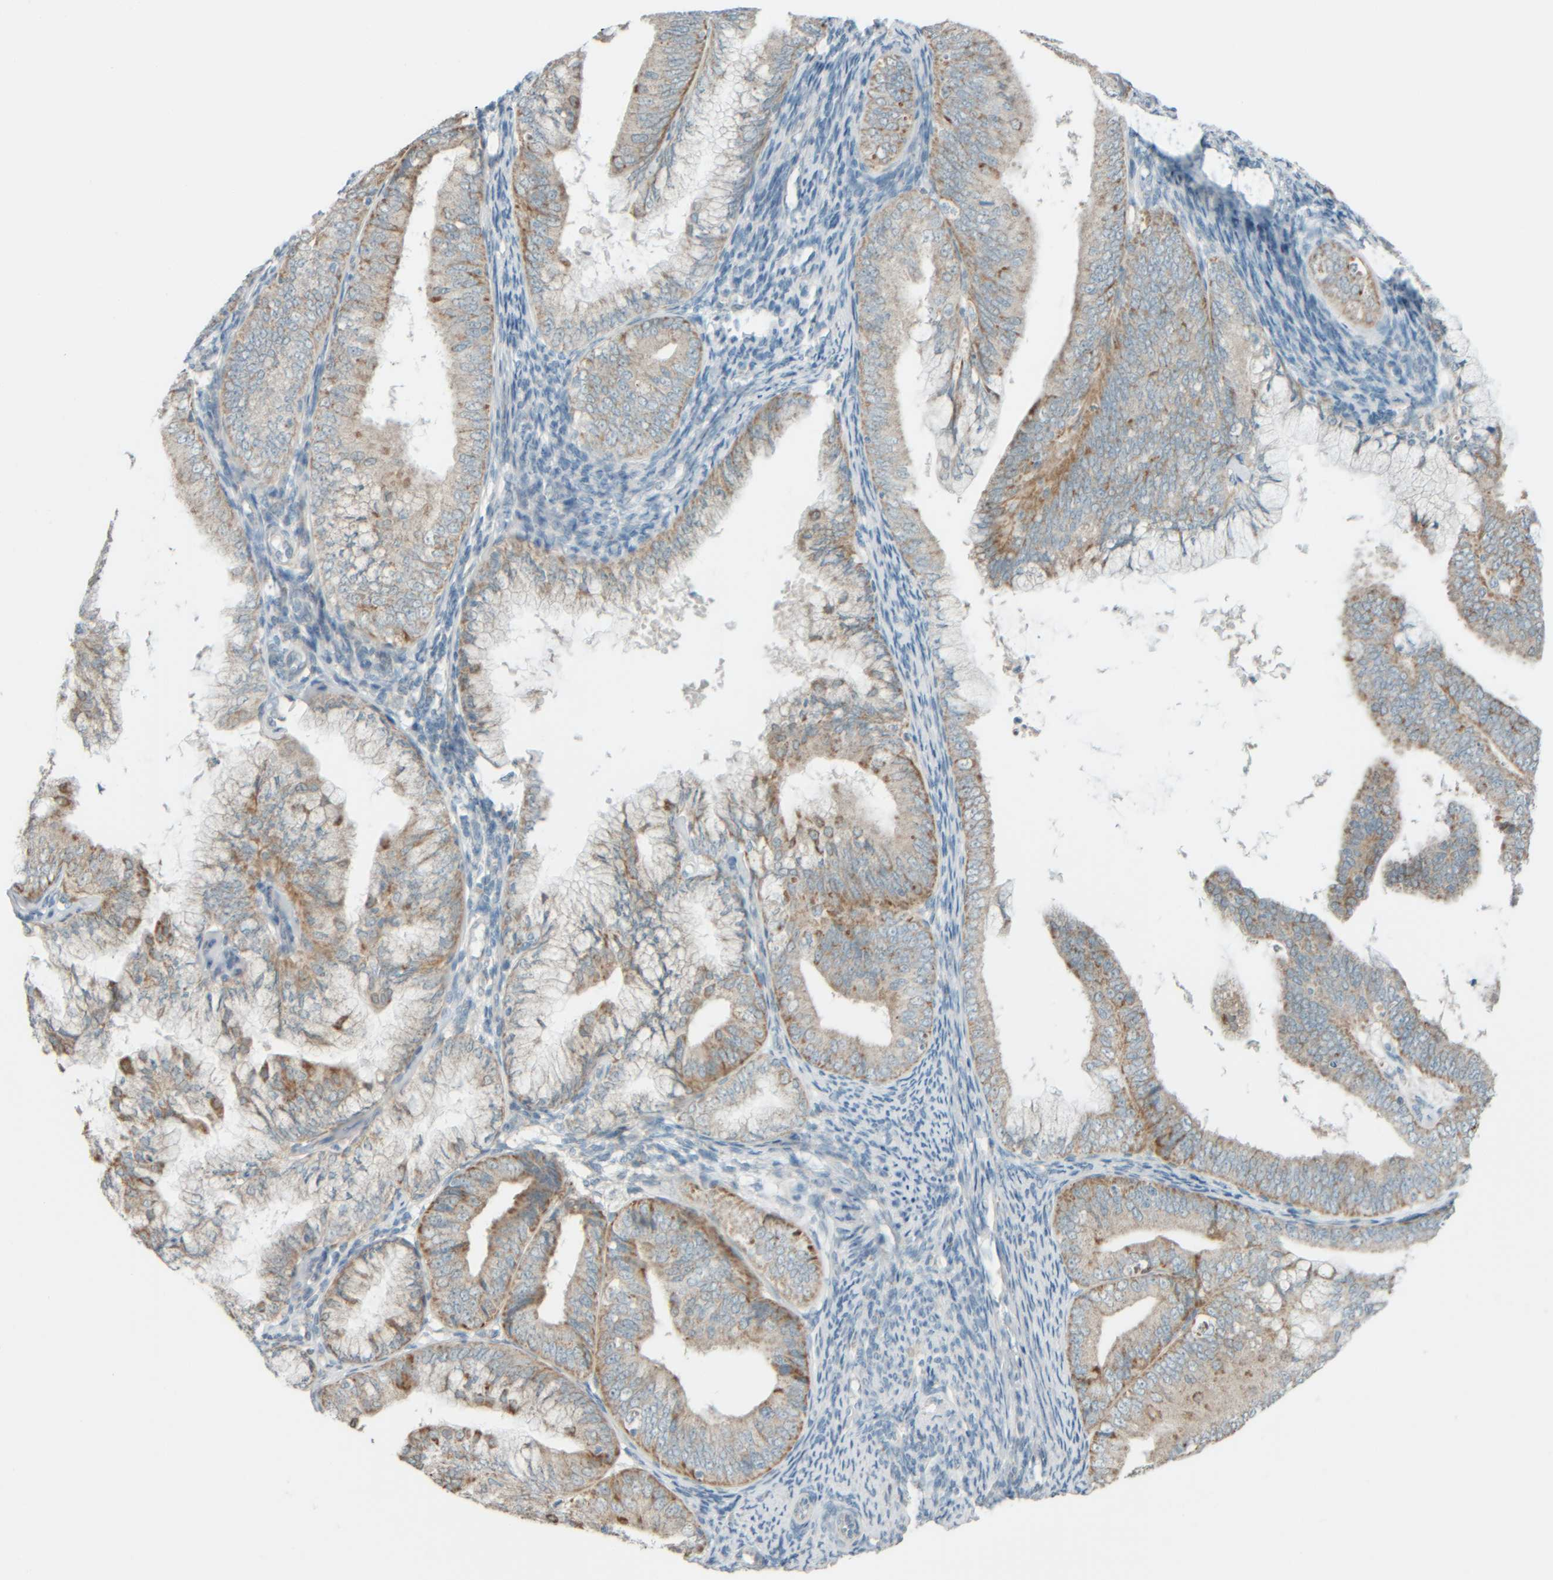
{"staining": {"intensity": "weak", "quantity": ">75%", "location": "cytoplasmic/membranous"}, "tissue": "endometrial cancer", "cell_type": "Tumor cells", "image_type": "cancer", "snomed": [{"axis": "morphology", "description": "Adenocarcinoma, NOS"}, {"axis": "topography", "description": "Endometrium"}], "caption": "The micrograph shows a brown stain indicating the presence of a protein in the cytoplasmic/membranous of tumor cells in endometrial adenocarcinoma.", "gene": "PTGES3L-AARSD1", "patient": {"sex": "female", "age": 63}}